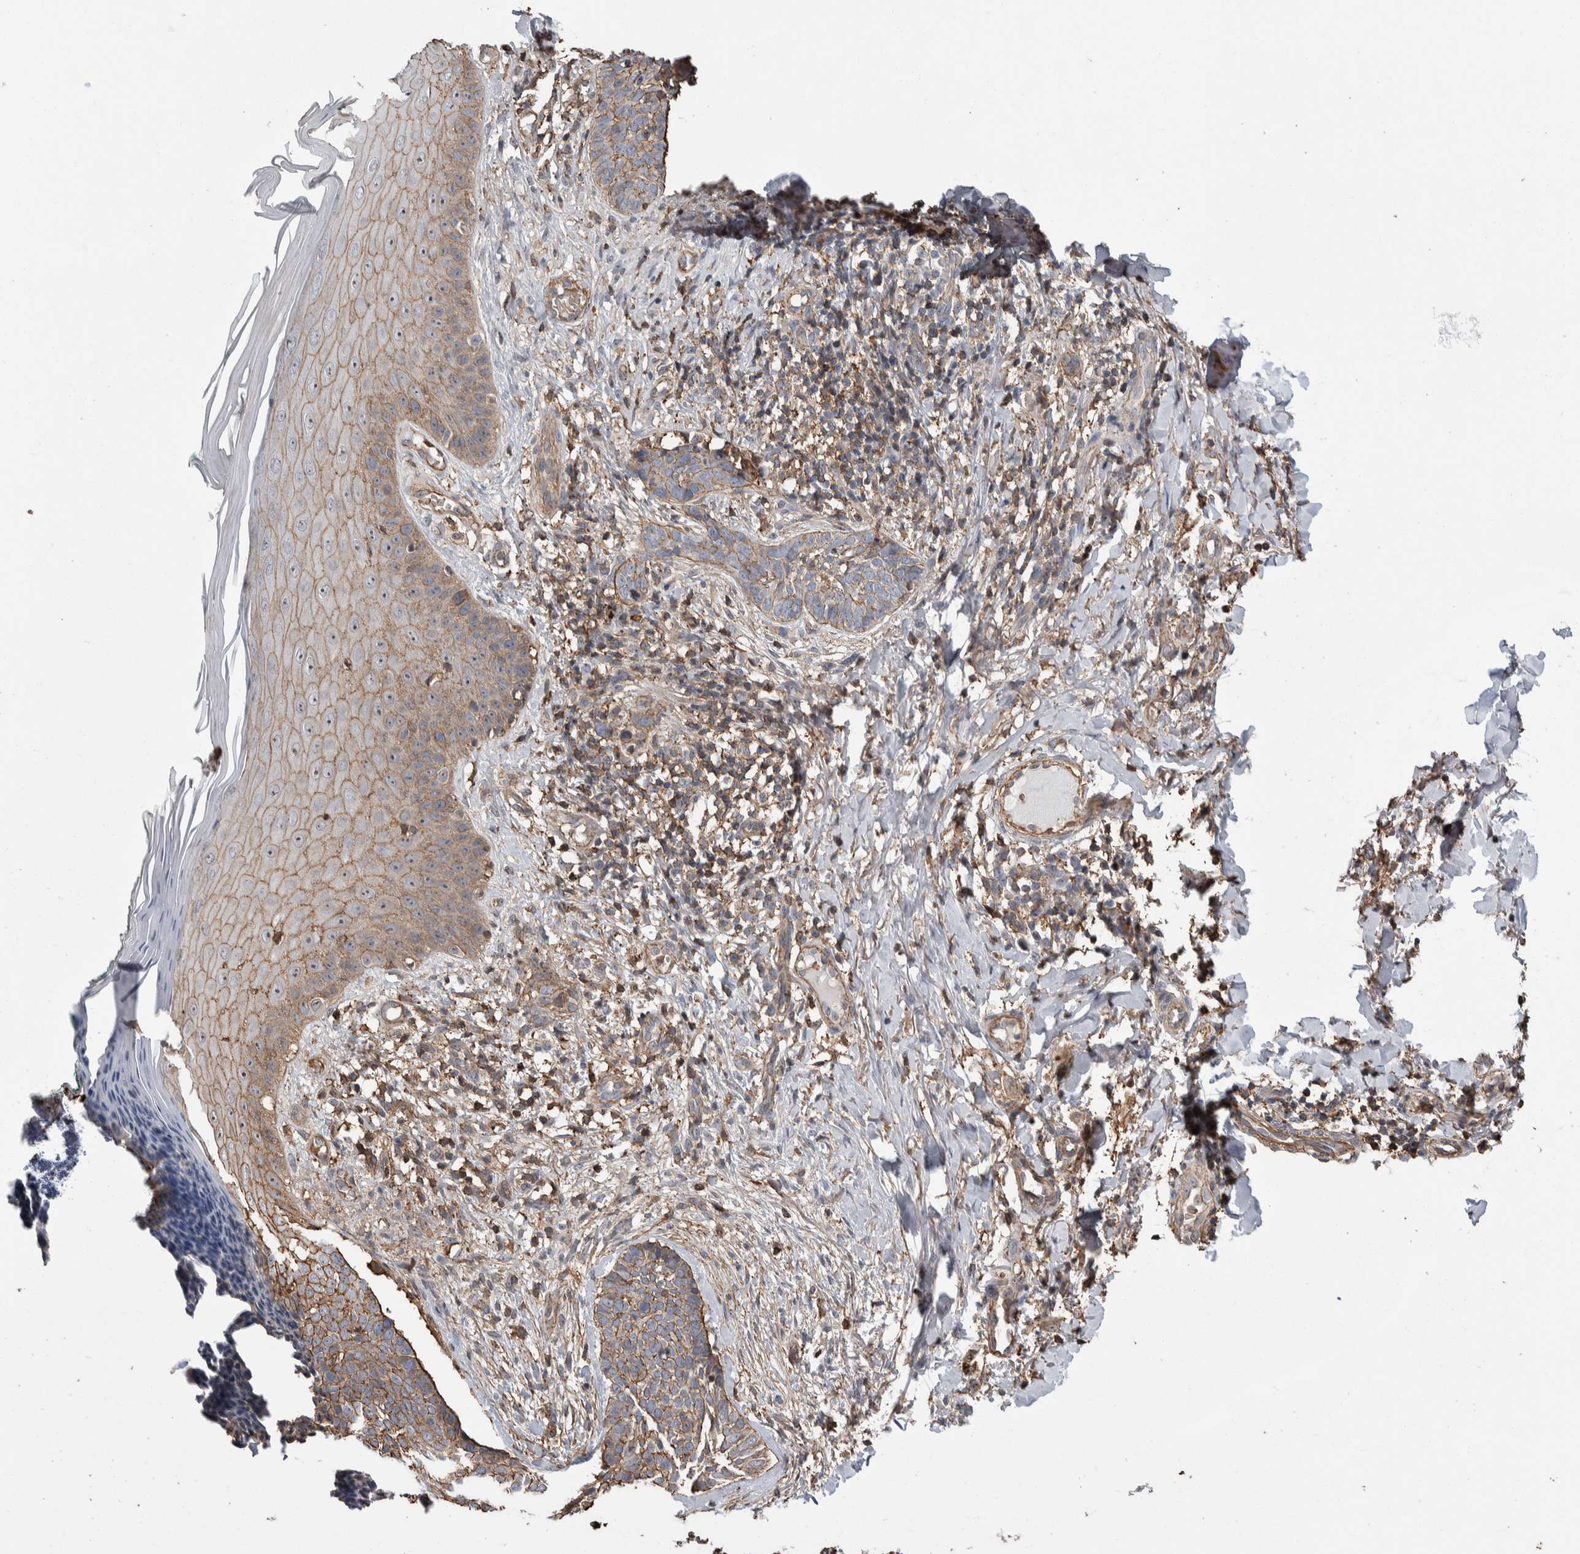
{"staining": {"intensity": "weak", "quantity": ">75%", "location": "cytoplasmic/membranous"}, "tissue": "skin cancer", "cell_type": "Tumor cells", "image_type": "cancer", "snomed": [{"axis": "morphology", "description": "Normal tissue, NOS"}, {"axis": "morphology", "description": "Basal cell carcinoma"}, {"axis": "topography", "description": "Skin"}], "caption": "Immunohistochemistry (DAB (3,3'-diaminobenzidine)) staining of skin cancer (basal cell carcinoma) shows weak cytoplasmic/membranous protein staining in about >75% of tumor cells. (DAB (3,3'-diaminobenzidine) IHC, brown staining for protein, blue staining for nuclei).", "gene": "ENPP2", "patient": {"sex": "male", "age": 67}}